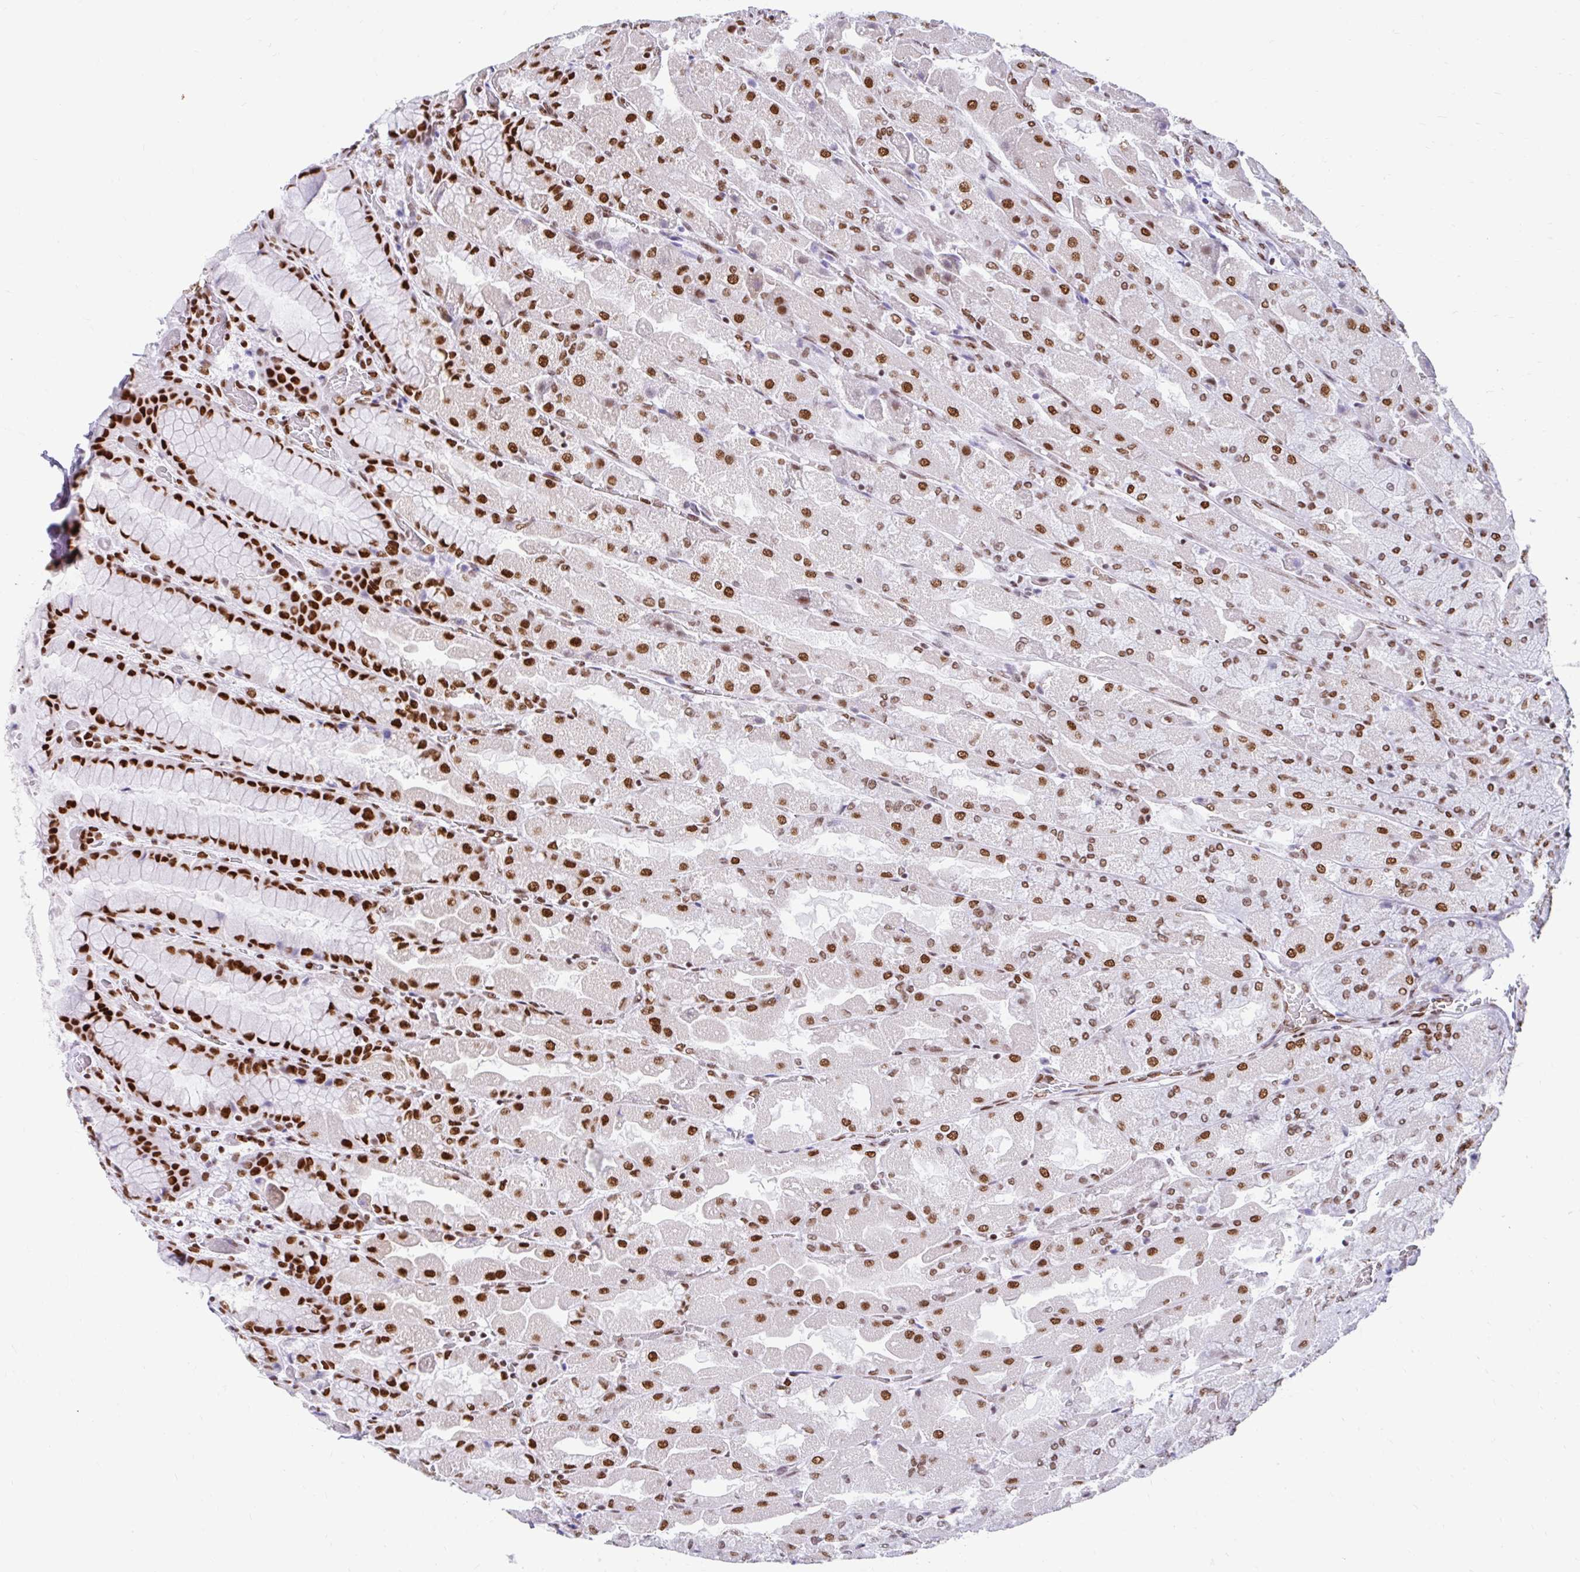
{"staining": {"intensity": "strong", "quantity": ">75%", "location": "nuclear"}, "tissue": "stomach", "cell_type": "Glandular cells", "image_type": "normal", "snomed": [{"axis": "morphology", "description": "Normal tissue, NOS"}, {"axis": "topography", "description": "Stomach"}], "caption": "Immunohistochemical staining of benign stomach demonstrates >75% levels of strong nuclear protein expression in about >75% of glandular cells. (Stains: DAB (3,3'-diaminobenzidine) in brown, nuclei in blue, Microscopy: brightfield microscopy at high magnification).", "gene": "KHDRBS1", "patient": {"sex": "female", "age": 61}}